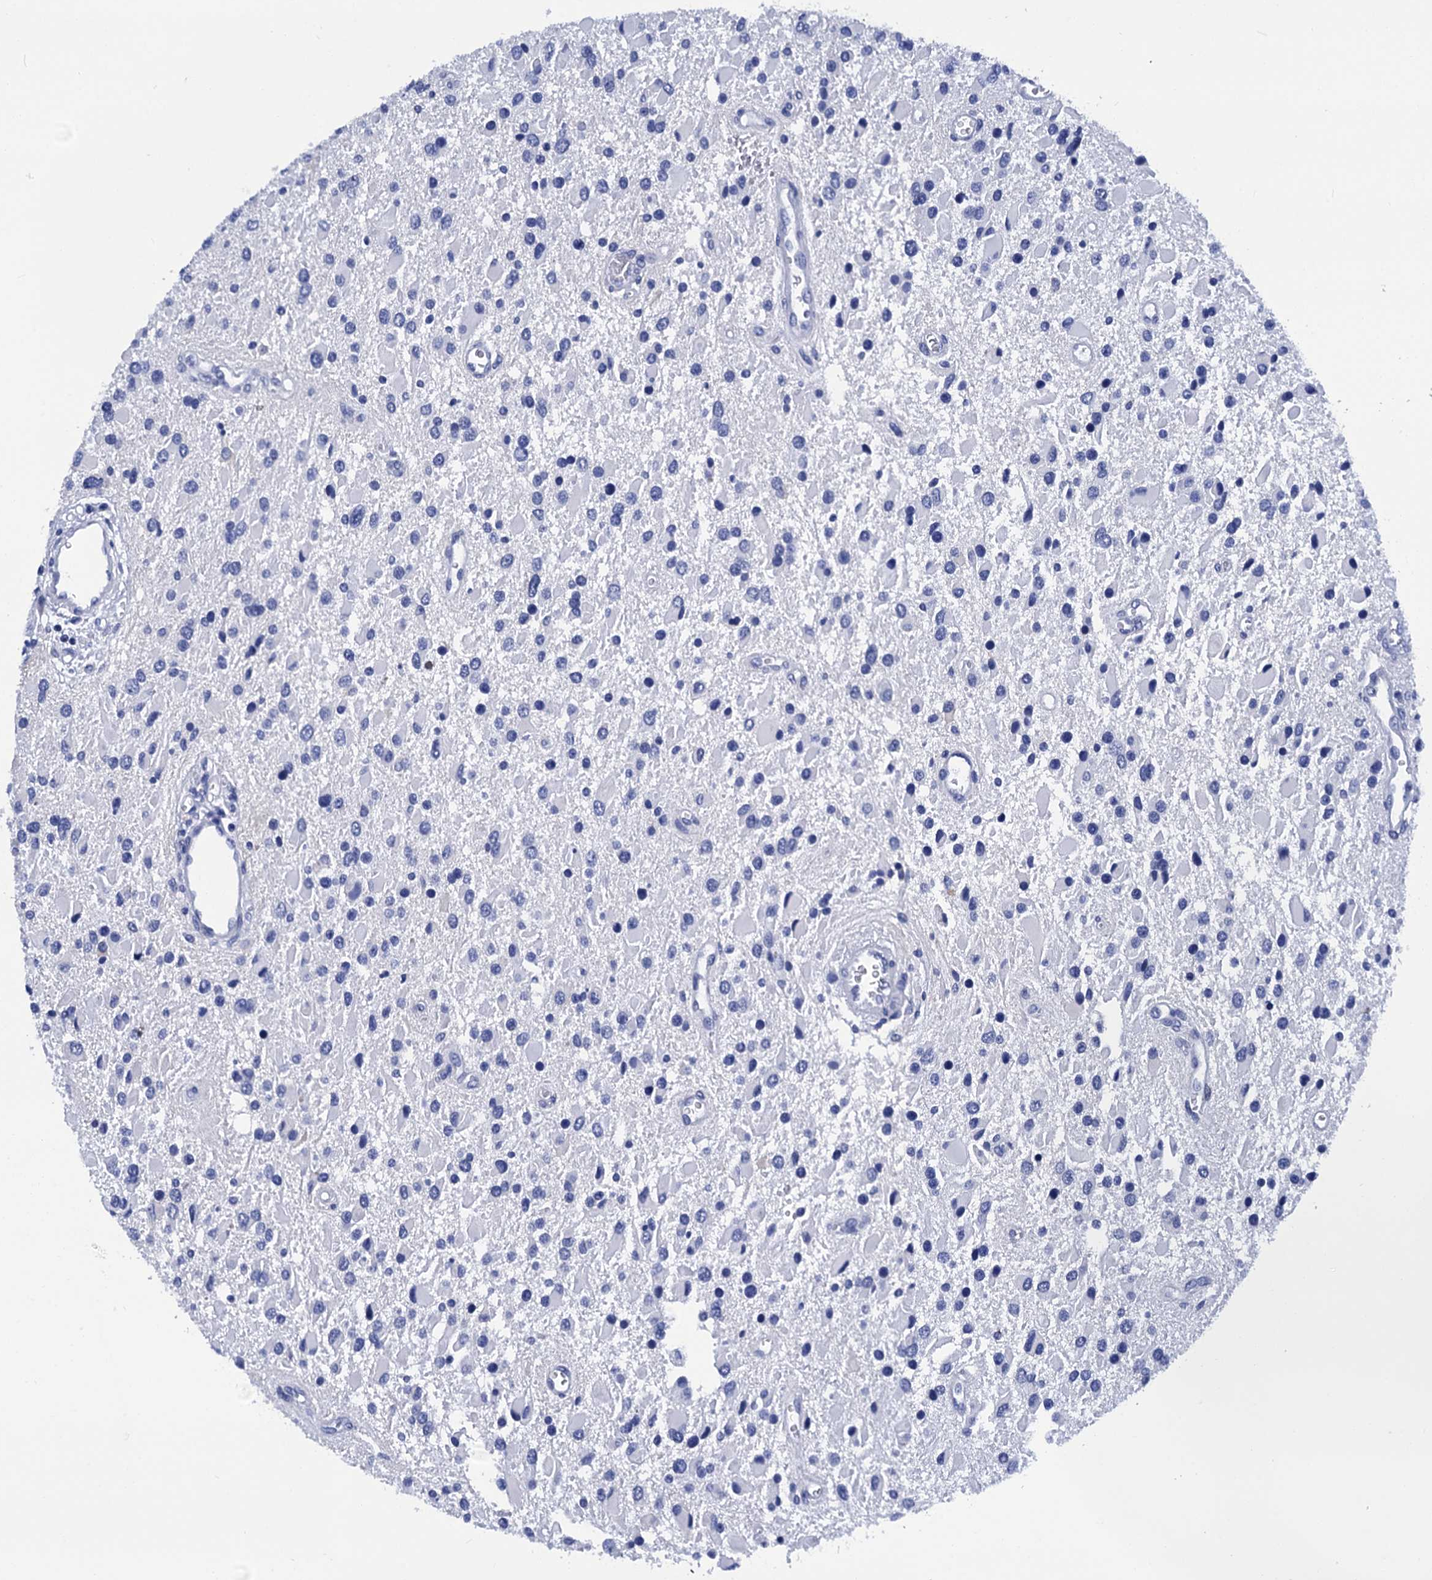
{"staining": {"intensity": "negative", "quantity": "none", "location": "none"}, "tissue": "glioma", "cell_type": "Tumor cells", "image_type": "cancer", "snomed": [{"axis": "morphology", "description": "Glioma, malignant, High grade"}, {"axis": "topography", "description": "Brain"}], "caption": "Glioma was stained to show a protein in brown. There is no significant positivity in tumor cells.", "gene": "MYBPC3", "patient": {"sex": "male", "age": 53}}